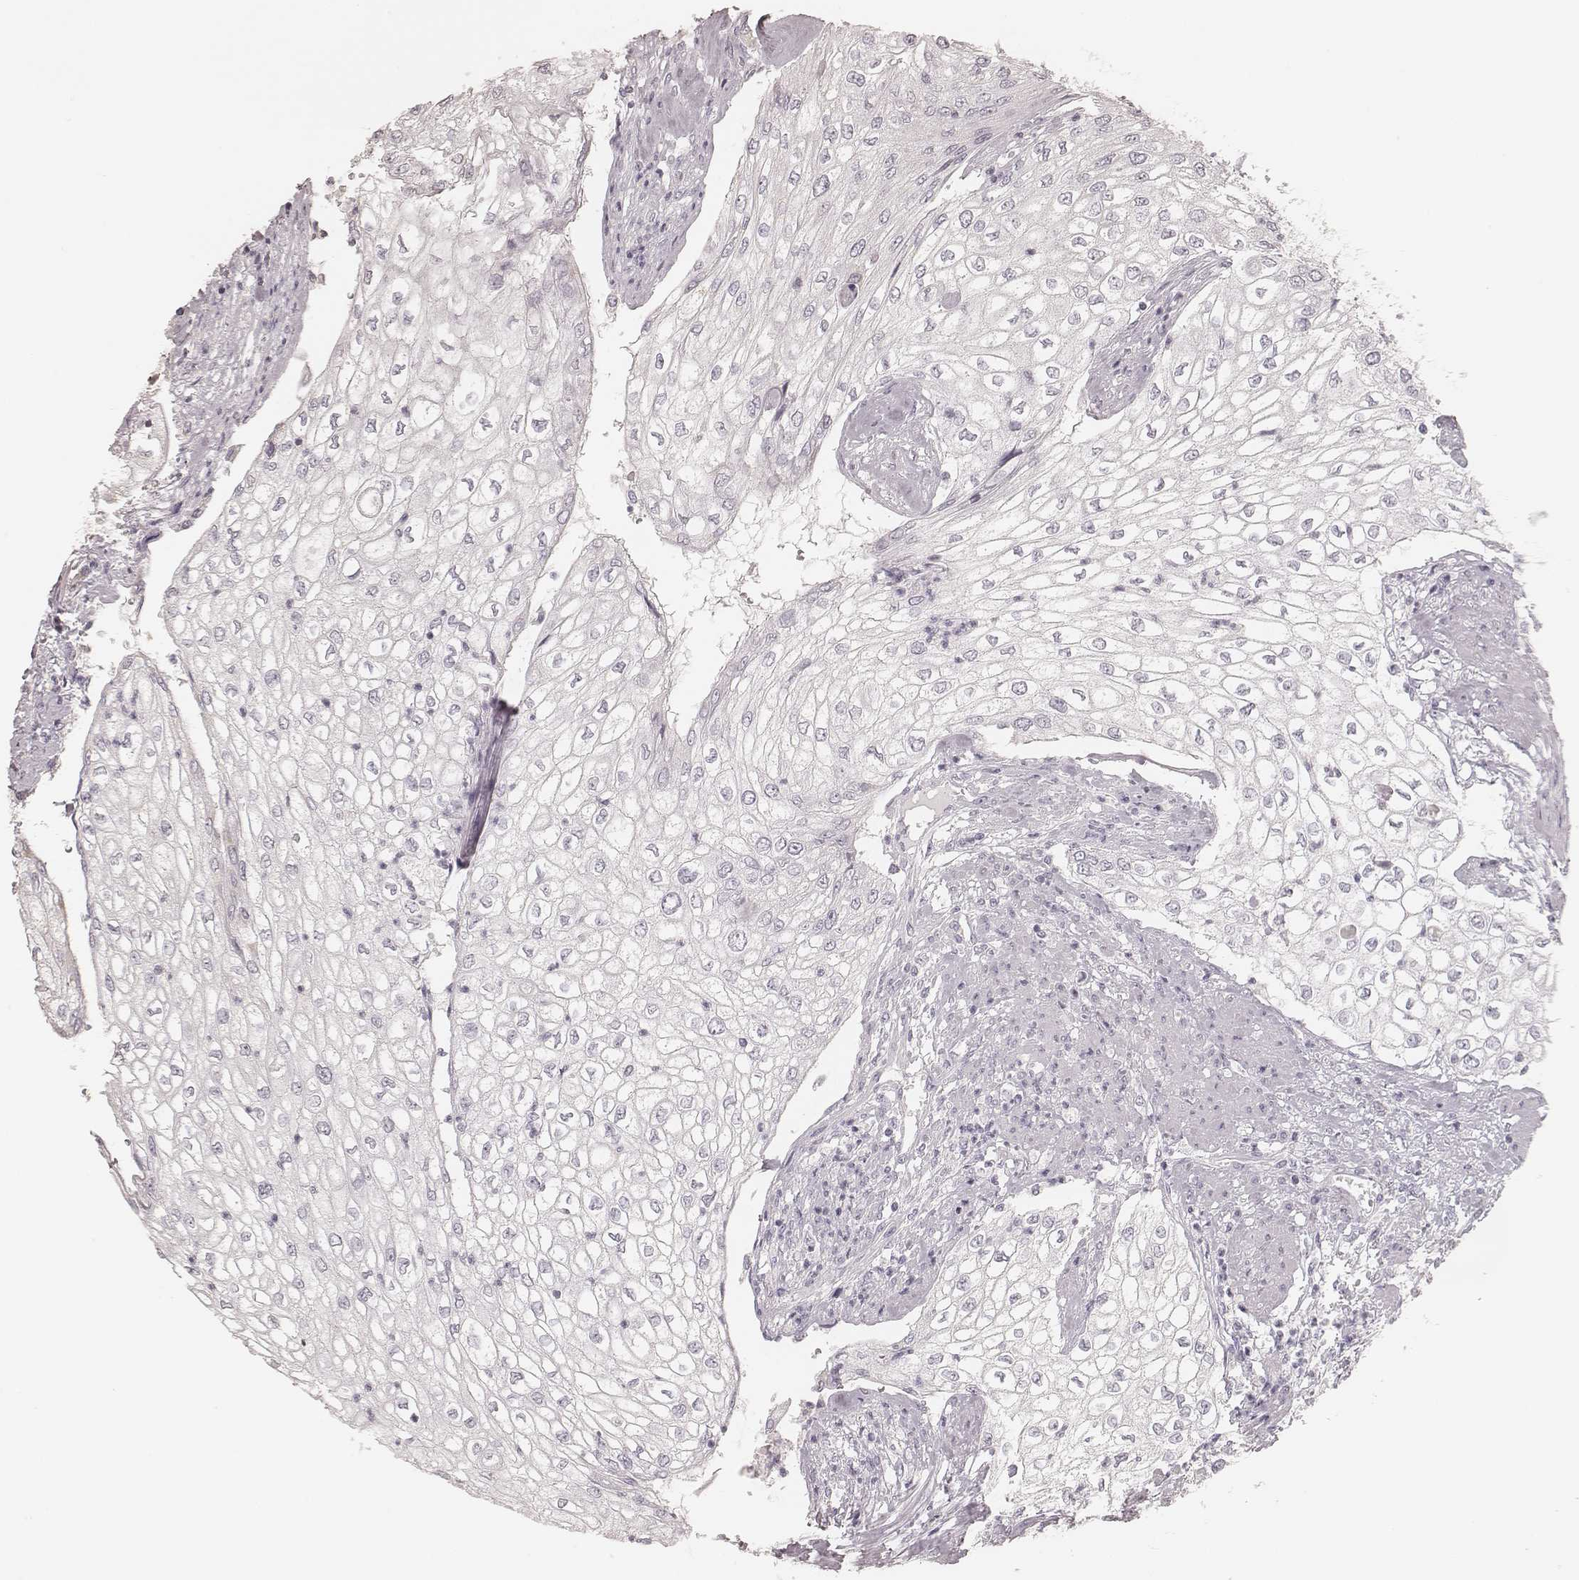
{"staining": {"intensity": "strong", "quantity": ">75%", "location": "cytoplasmic/membranous"}, "tissue": "urothelial cancer", "cell_type": "Tumor cells", "image_type": "cancer", "snomed": [{"axis": "morphology", "description": "Urothelial carcinoma, High grade"}, {"axis": "topography", "description": "Urinary bladder"}], "caption": "This is a micrograph of IHC staining of urothelial carcinoma (high-grade), which shows strong positivity in the cytoplasmic/membranous of tumor cells.", "gene": "CS", "patient": {"sex": "male", "age": 62}}